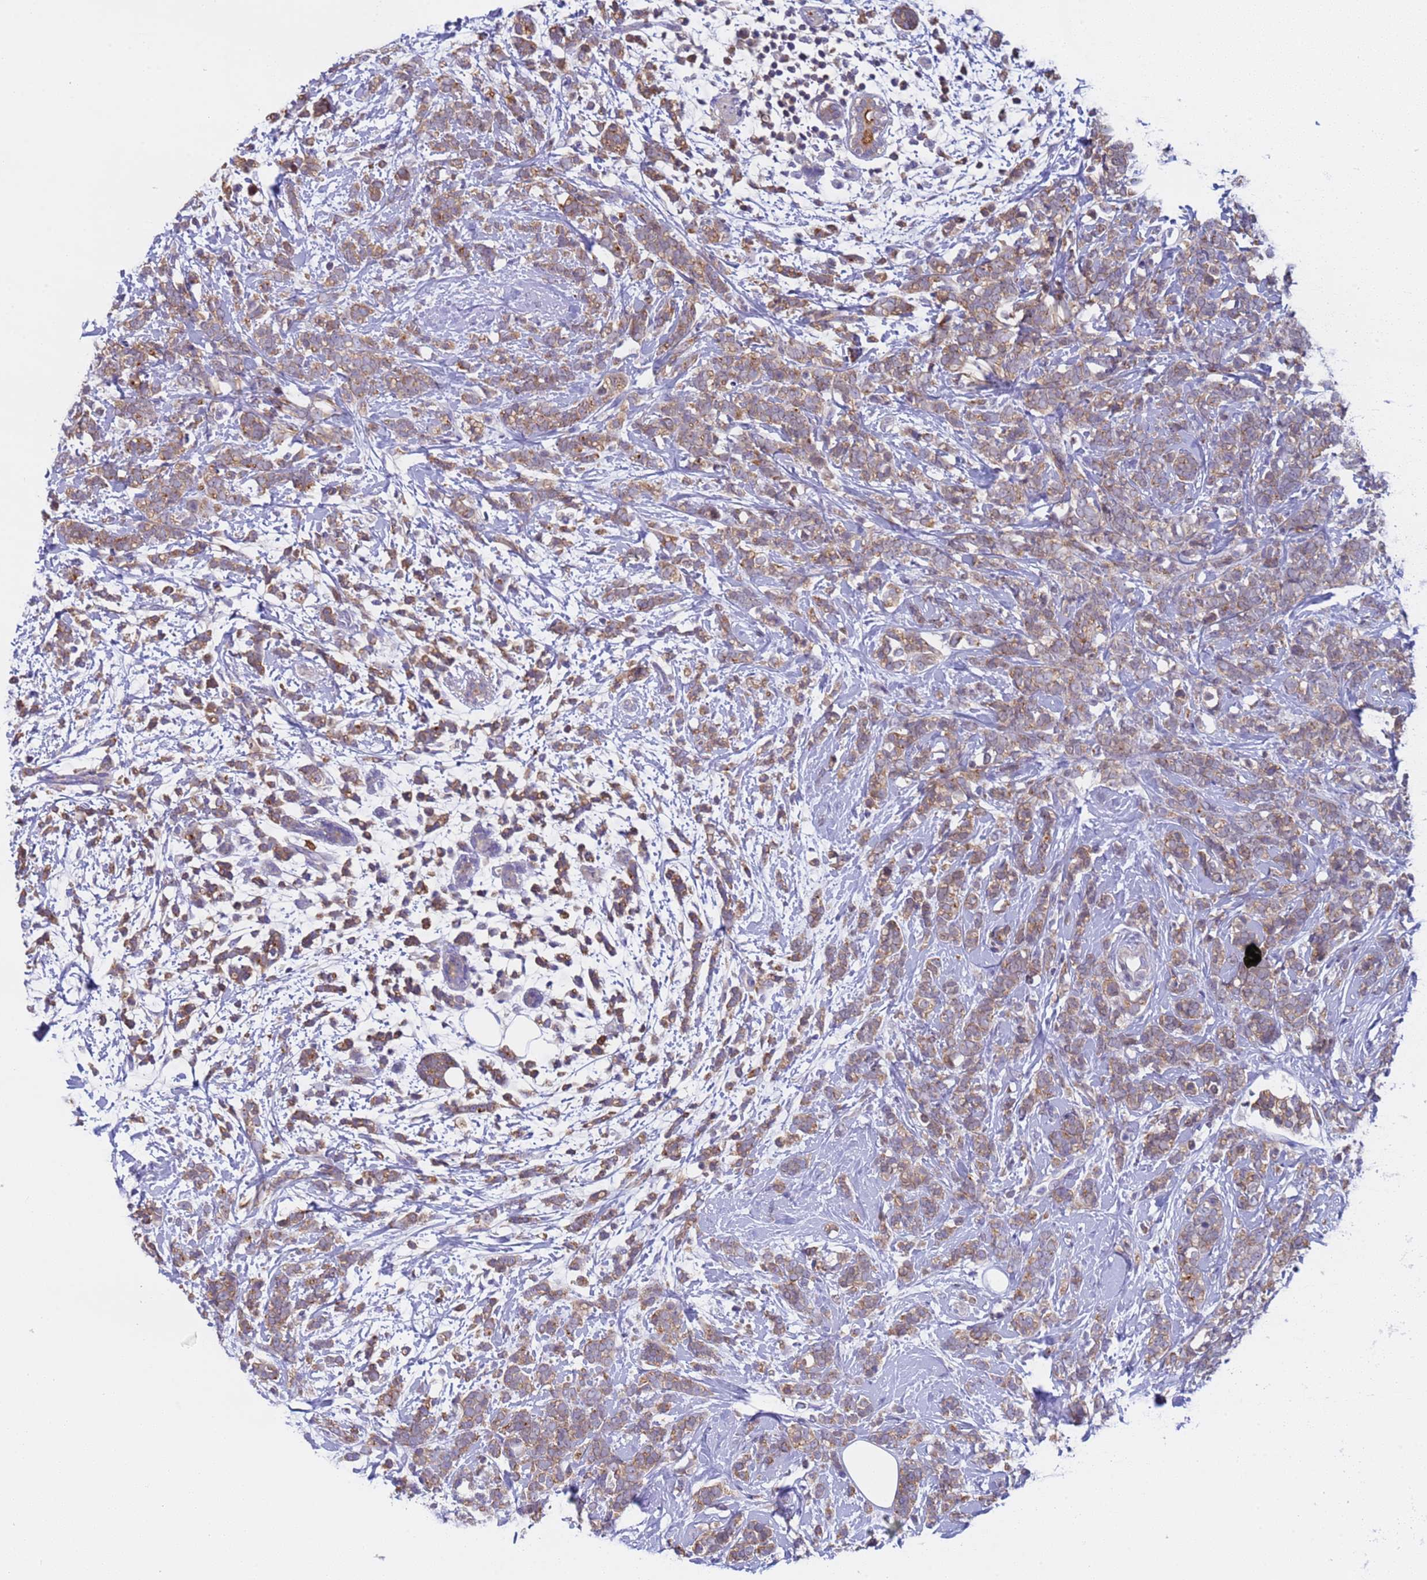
{"staining": {"intensity": "weak", "quantity": ">75%", "location": "cytoplasmic/membranous"}, "tissue": "breast cancer", "cell_type": "Tumor cells", "image_type": "cancer", "snomed": [{"axis": "morphology", "description": "Lobular carcinoma"}, {"axis": "topography", "description": "Breast"}], "caption": "DAB (3,3'-diaminobenzidine) immunohistochemical staining of human breast cancer (lobular carcinoma) exhibits weak cytoplasmic/membranous protein expression in approximately >75% of tumor cells. (DAB (3,3'-diaminobenzidine) = brown stain, brightfield microscopy at high magnification).", "gene": "CAPN7", "patient": {"sex": "female", "age": 58}}